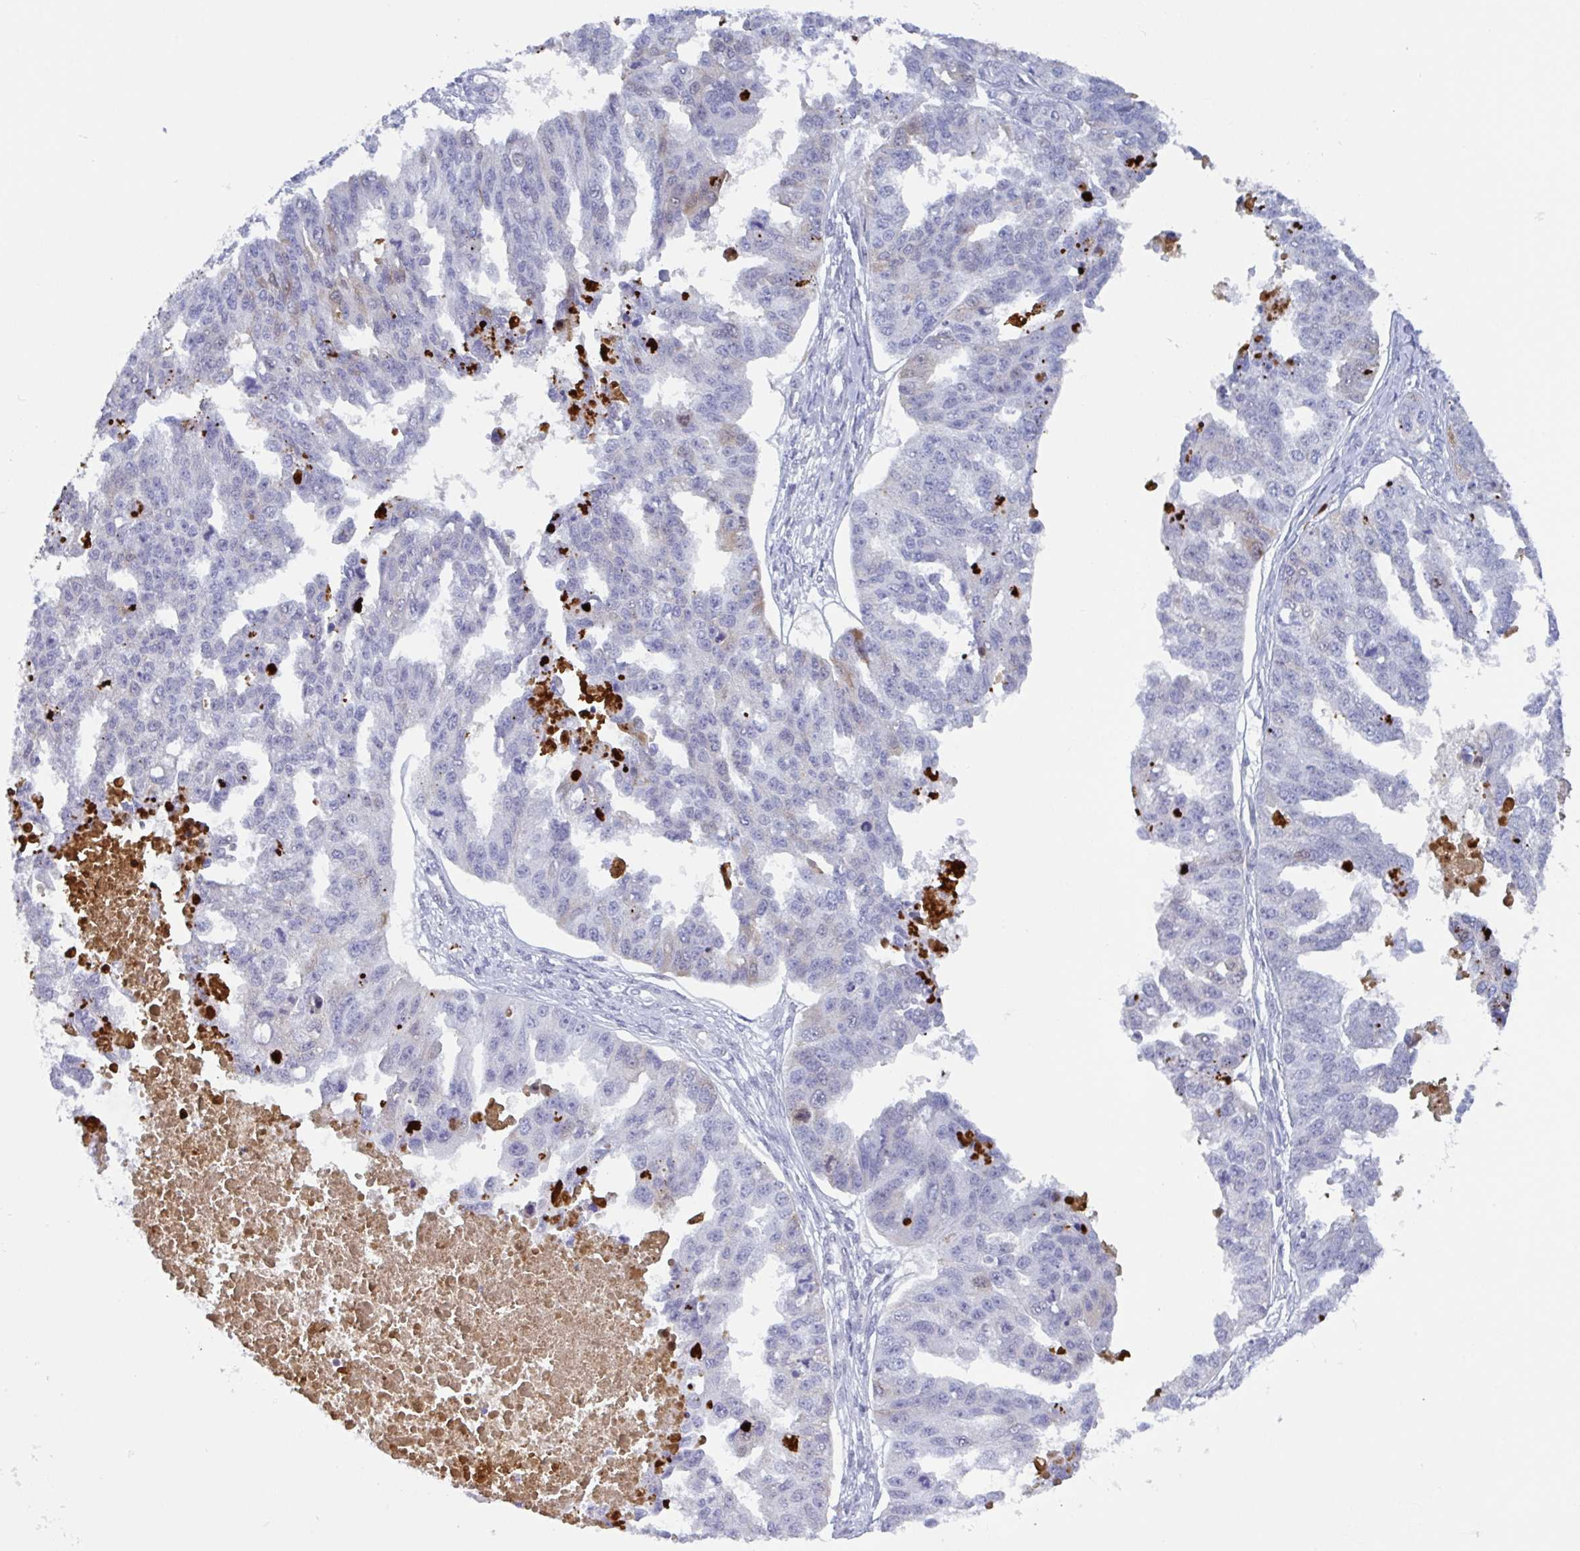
{"staining": {"intensity": "negative", "quantity": "none", "location": "none"}, "tissue": "ovarian cancer", "cell_type": "Tumor cells", "image_type": "cancer", "snomed": [{"axis": "morphology", "description": "Cystadenocarcinoma, serous, NOS"}, {"axis": "topography", "description": "Ovary"}], "caption": "Human ovarian serous cystadenocarcinoma stained for a protein using immunohistochemistry (IHC) displays no expression in tumor cells.", "gene": "PLG", "patient": {"sex": "female", "age": 58}}